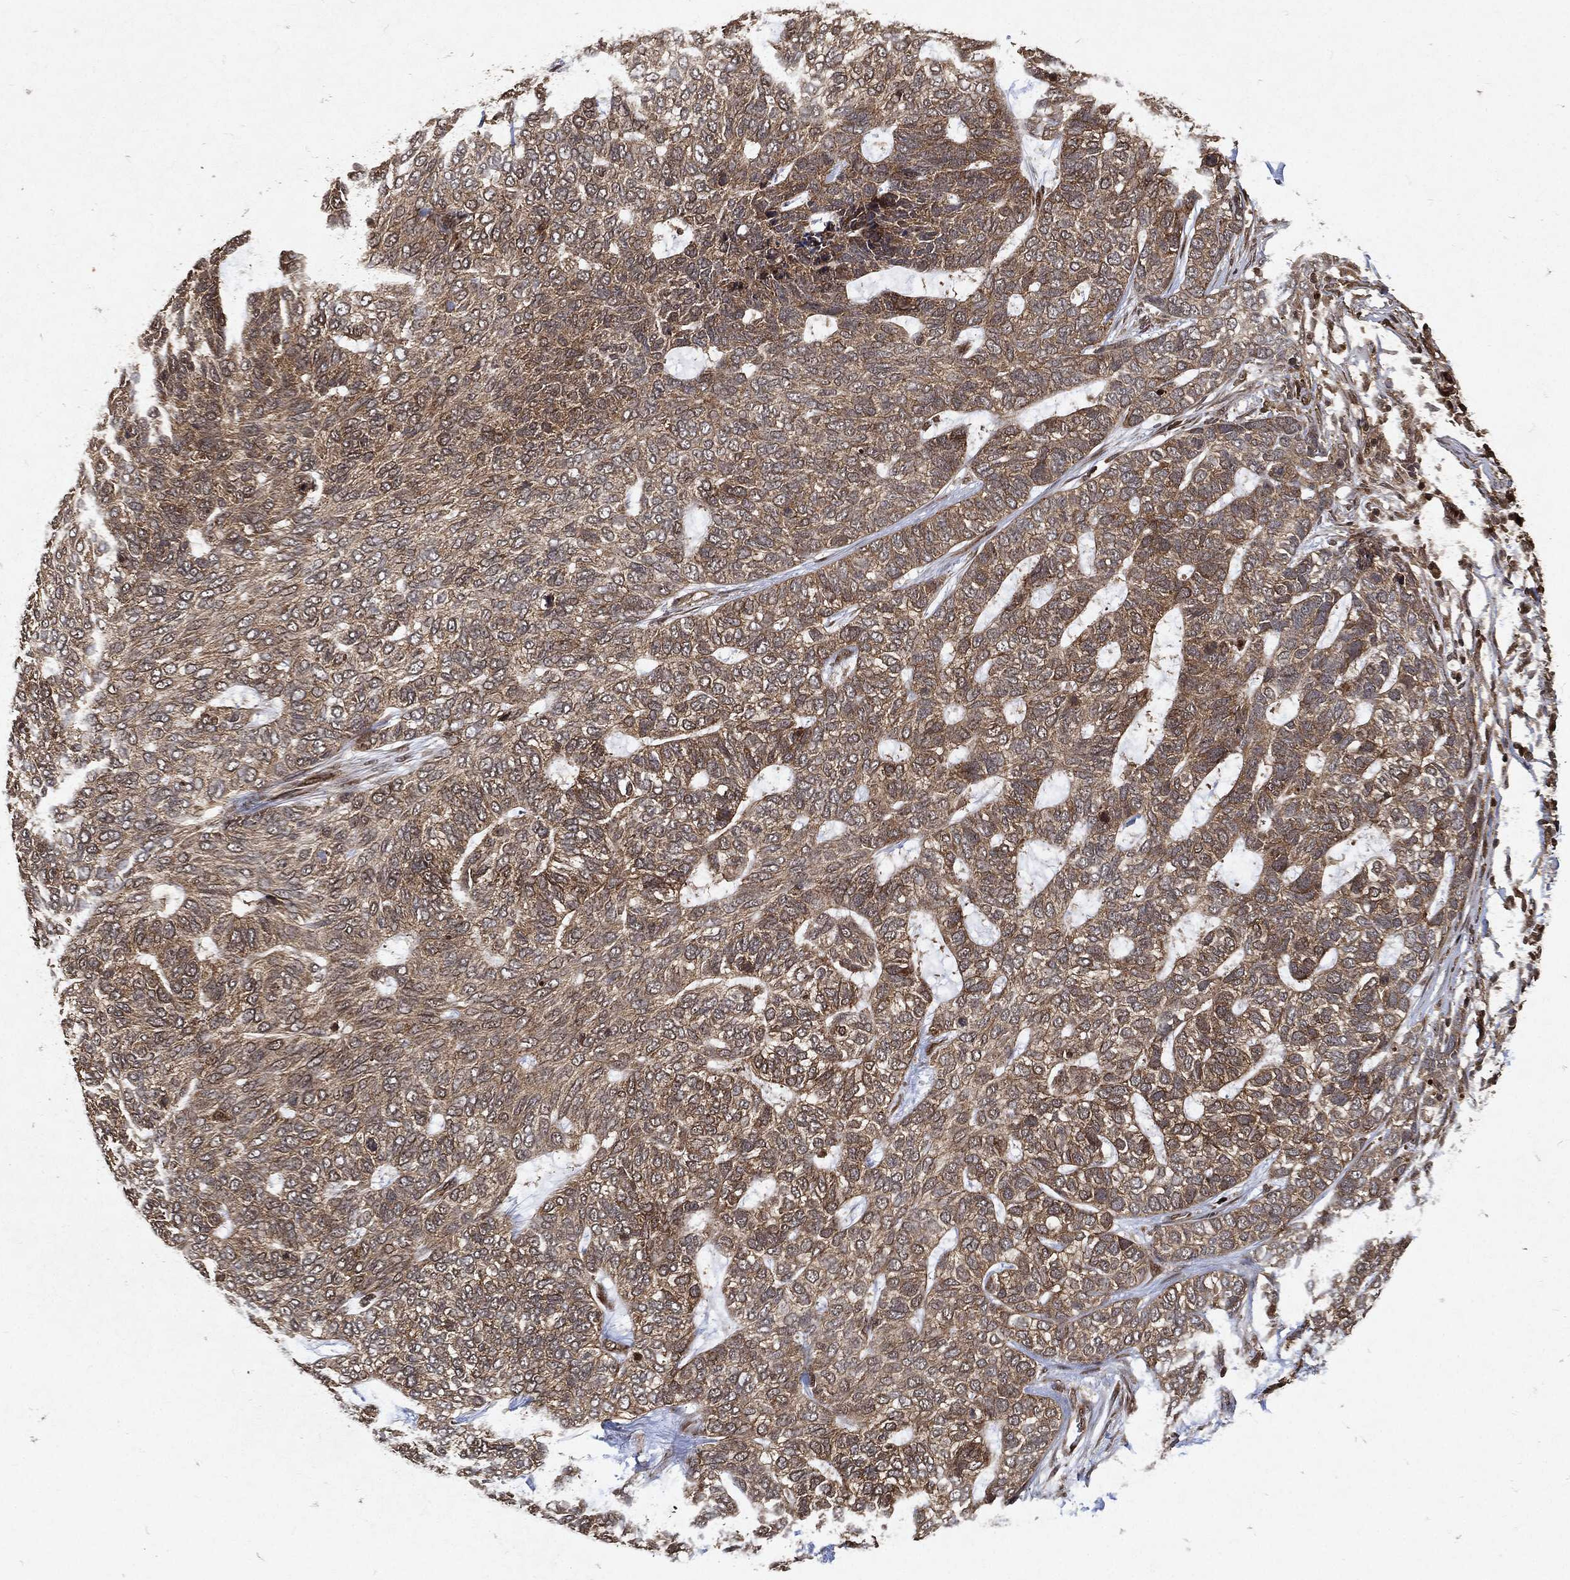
{"staining": {"intensity": "weak", "quantity": "25%-75%", "location": "cytoplasmic/membranous"}, "tissue": "skin cancer", "cell_type": "Tumor cells", "image_type": "cancer", "snomed": [{"axis": "morphology", "description": "Basal cell carcinoma"}, {"axis": "topography", "description": "Skin"}], "caption": "Brown immunohistochemical staining in human skin basal cell carcinoma shows weak cytoplasmic/membranous positivity in approximately 25%-75% of tumor cells.", "gene": "ZNF226", "patient": {"sex": "female", "age": 65}}